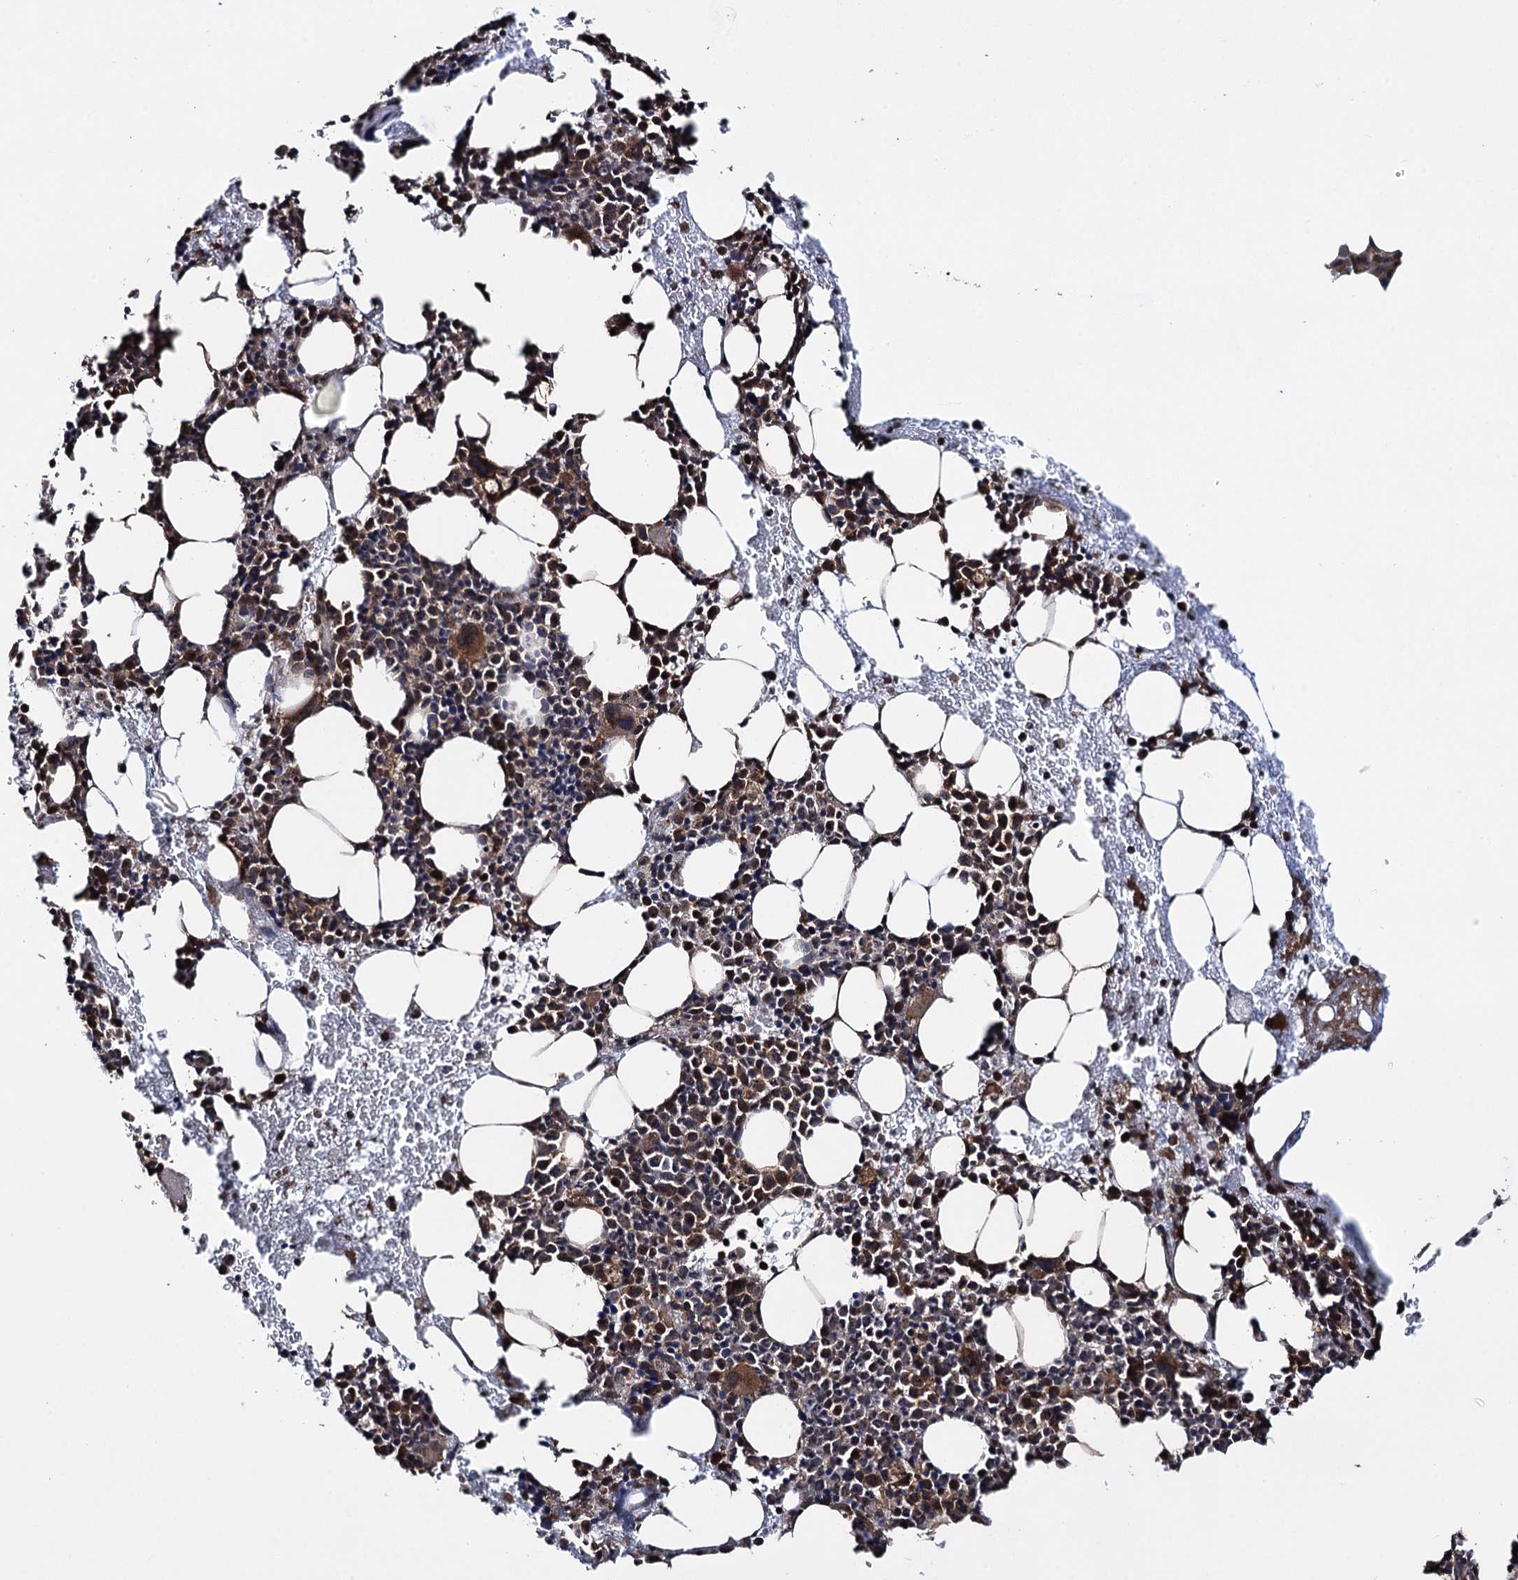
{"staining": {"intensity": "moderate", "quantity": "25%-75%", "location": "cytoplasmic/membranous"}, "tissue": "bone marrow", "cell_type": "Hematopoietic cells", "image_type": "normal", "snomed": [{"axis": "morphology", "description": "Normal tissue, NOS"}, {"axis": "topography", "description": "Bone marrow"}], "caption": "Protein analysis of unremarkable bone marrow displays moderate cytoplasmic/membranous positivity in approximately 25%-75% of hematopoietic cells. (DAB (3,3'-diaminobenzidine) = brown stain, brightfield microscopy at high magnification).", "gene": "HAUS1", "patient": {"sex": "female", "age": 37}}